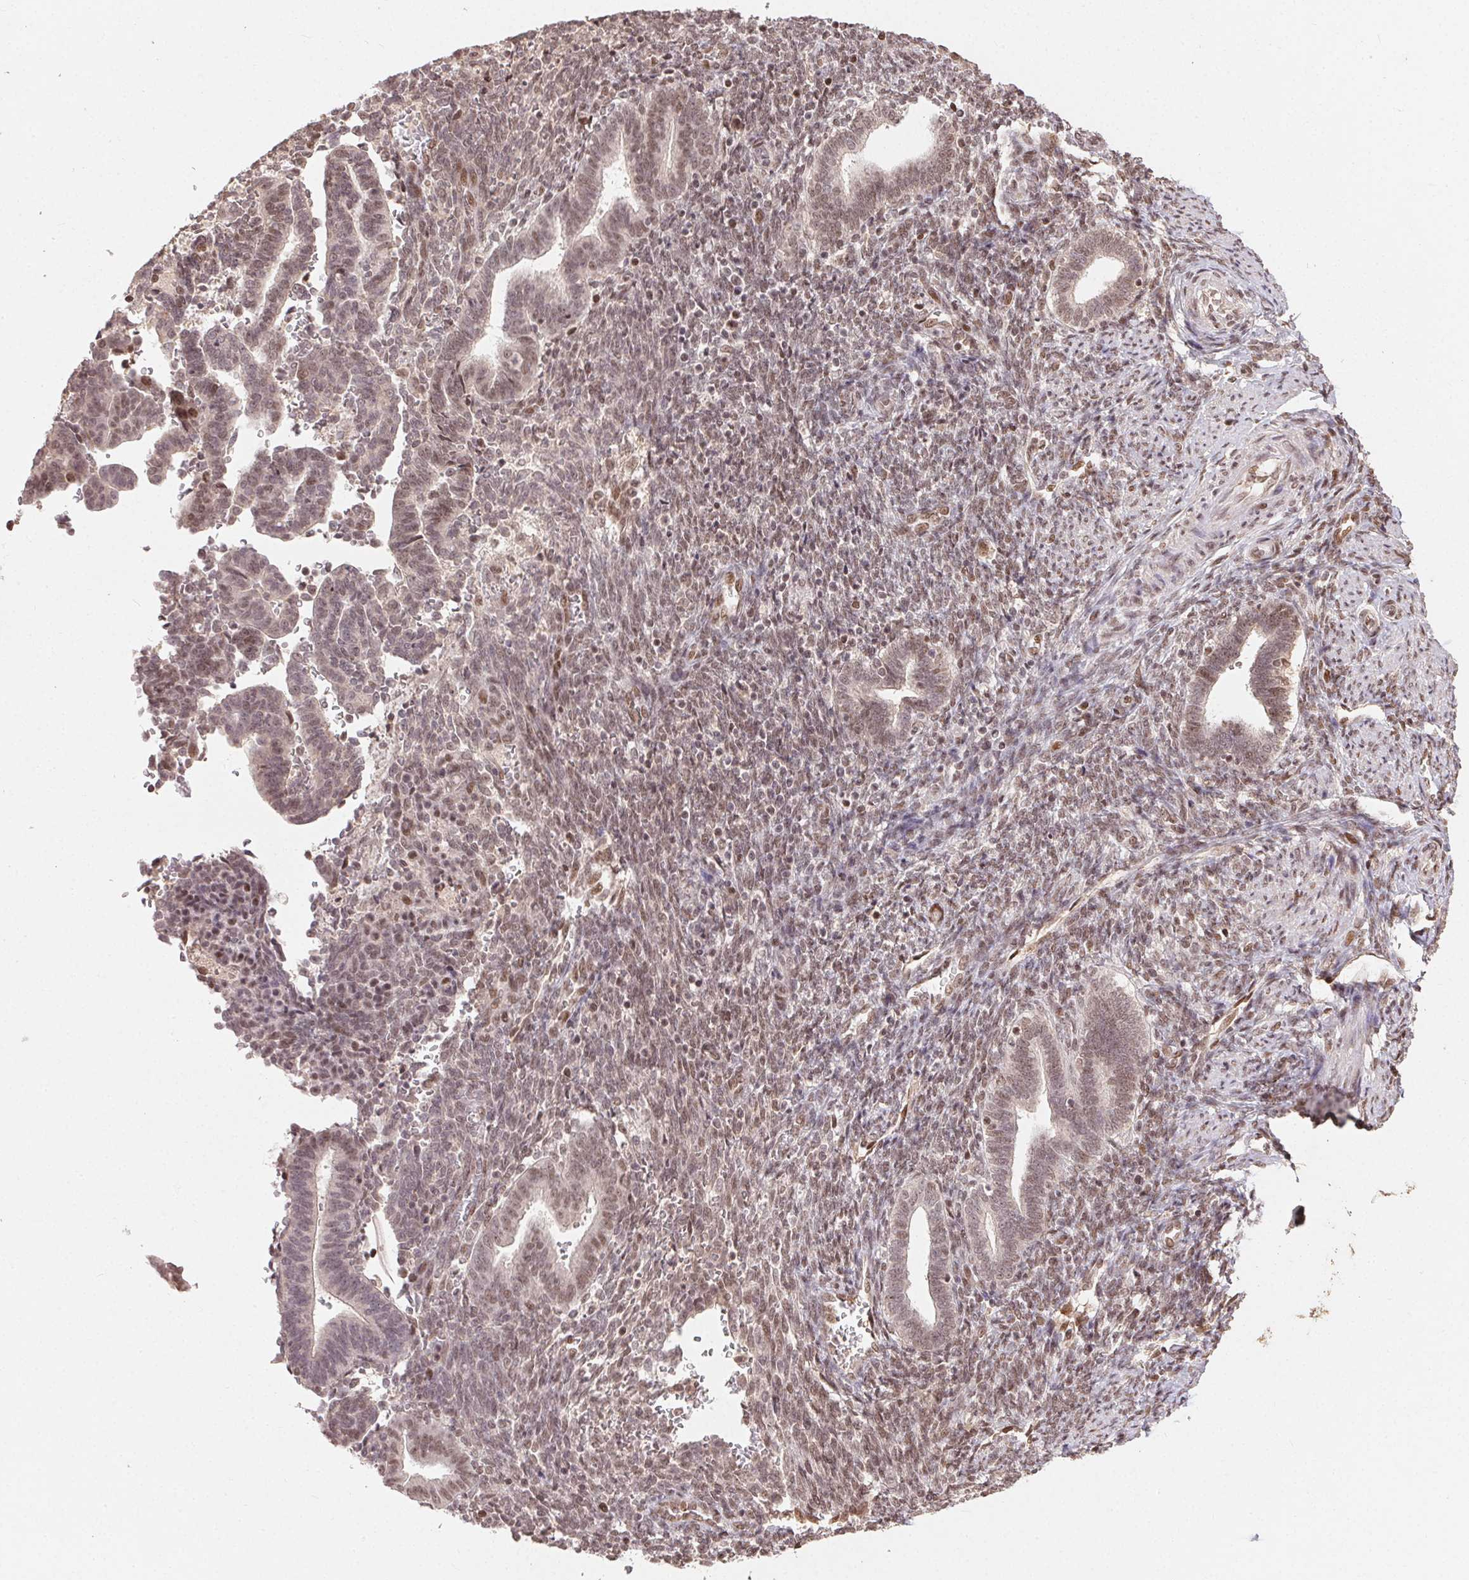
{"staining": {"intensity": "weak", "quantity": ">75%", "location": "nuclear"}, "tissue": "endometrium", "cell_type": "Cells in endometrial stroma", "image_type": "normal", "snomed": [{"axis": "morphology", "description": "Normal tissue, NOS"}, {"axis": "topography", "description": "Endometrium"}], "caption": "This photomicrograph displays immunohistochemistry staining of benign endometrium, with low weak nuclear expression in about >75% of cells in endometrial stroma.", "gene": "MAPKAPK2", "patient": {"sex": "female", "age": 34}}